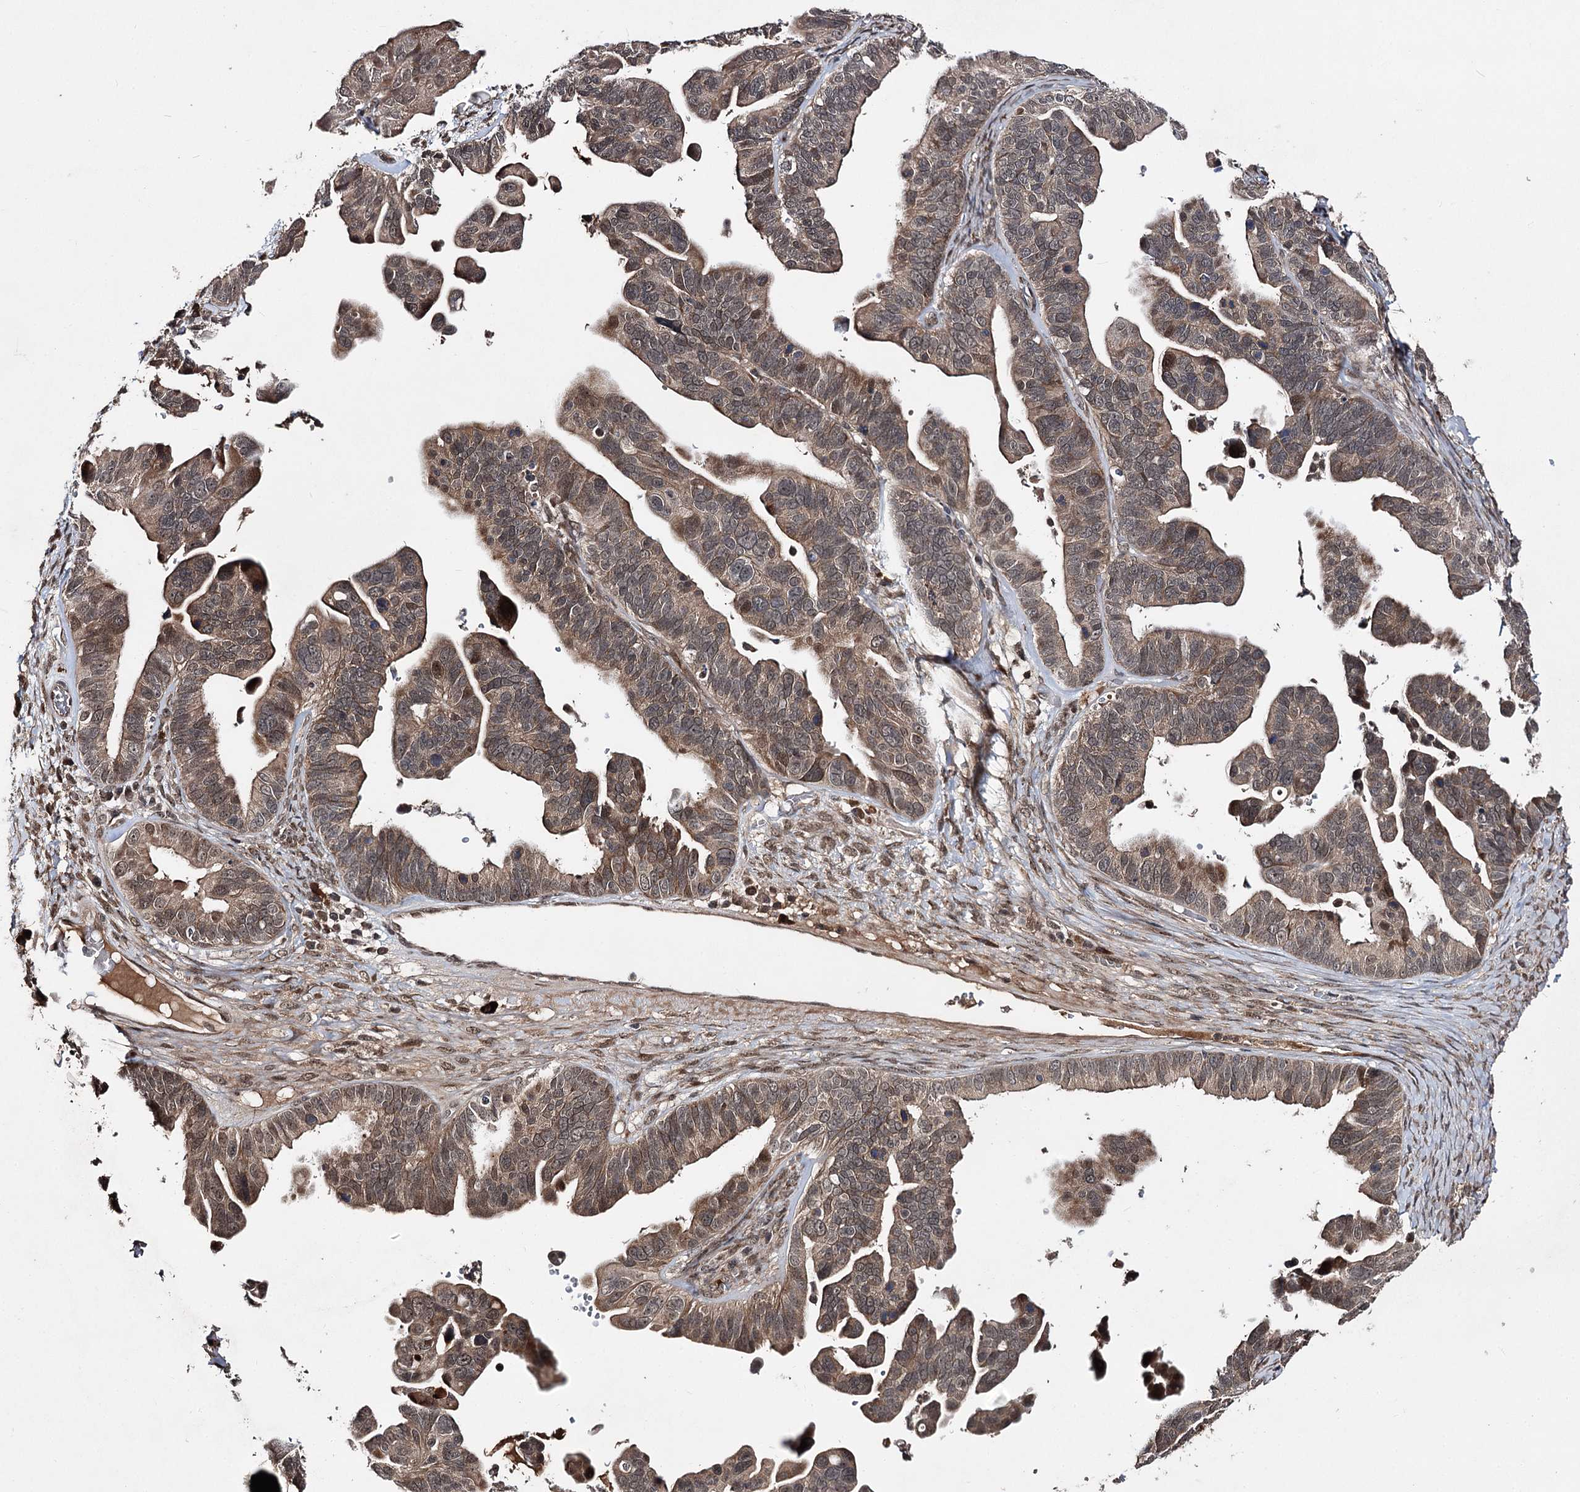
{"staining": {"intensity": "moderate", "quantity": "25%-75%", "location": "cytoplasmic/membranous,nuclear"}, "tissue": "ovarian cancer", "cell_type": "Tumor cells", "image_type": "cancer", "snomed": [{"axis": "morphology", "description": "Cystadenocarcinoma, serous, NOS"}, {"axis": "topography", "description": "Ovary"}], "caption": "This is a histology image of IHC staining of ovarian serous cystadenocarcinoma, which shows moderate staining in the cytoplasmic/membranous and nuclear of tumor cells.", "gene": "FAM53B", "patient": {"sex": "female", "age": 56}}